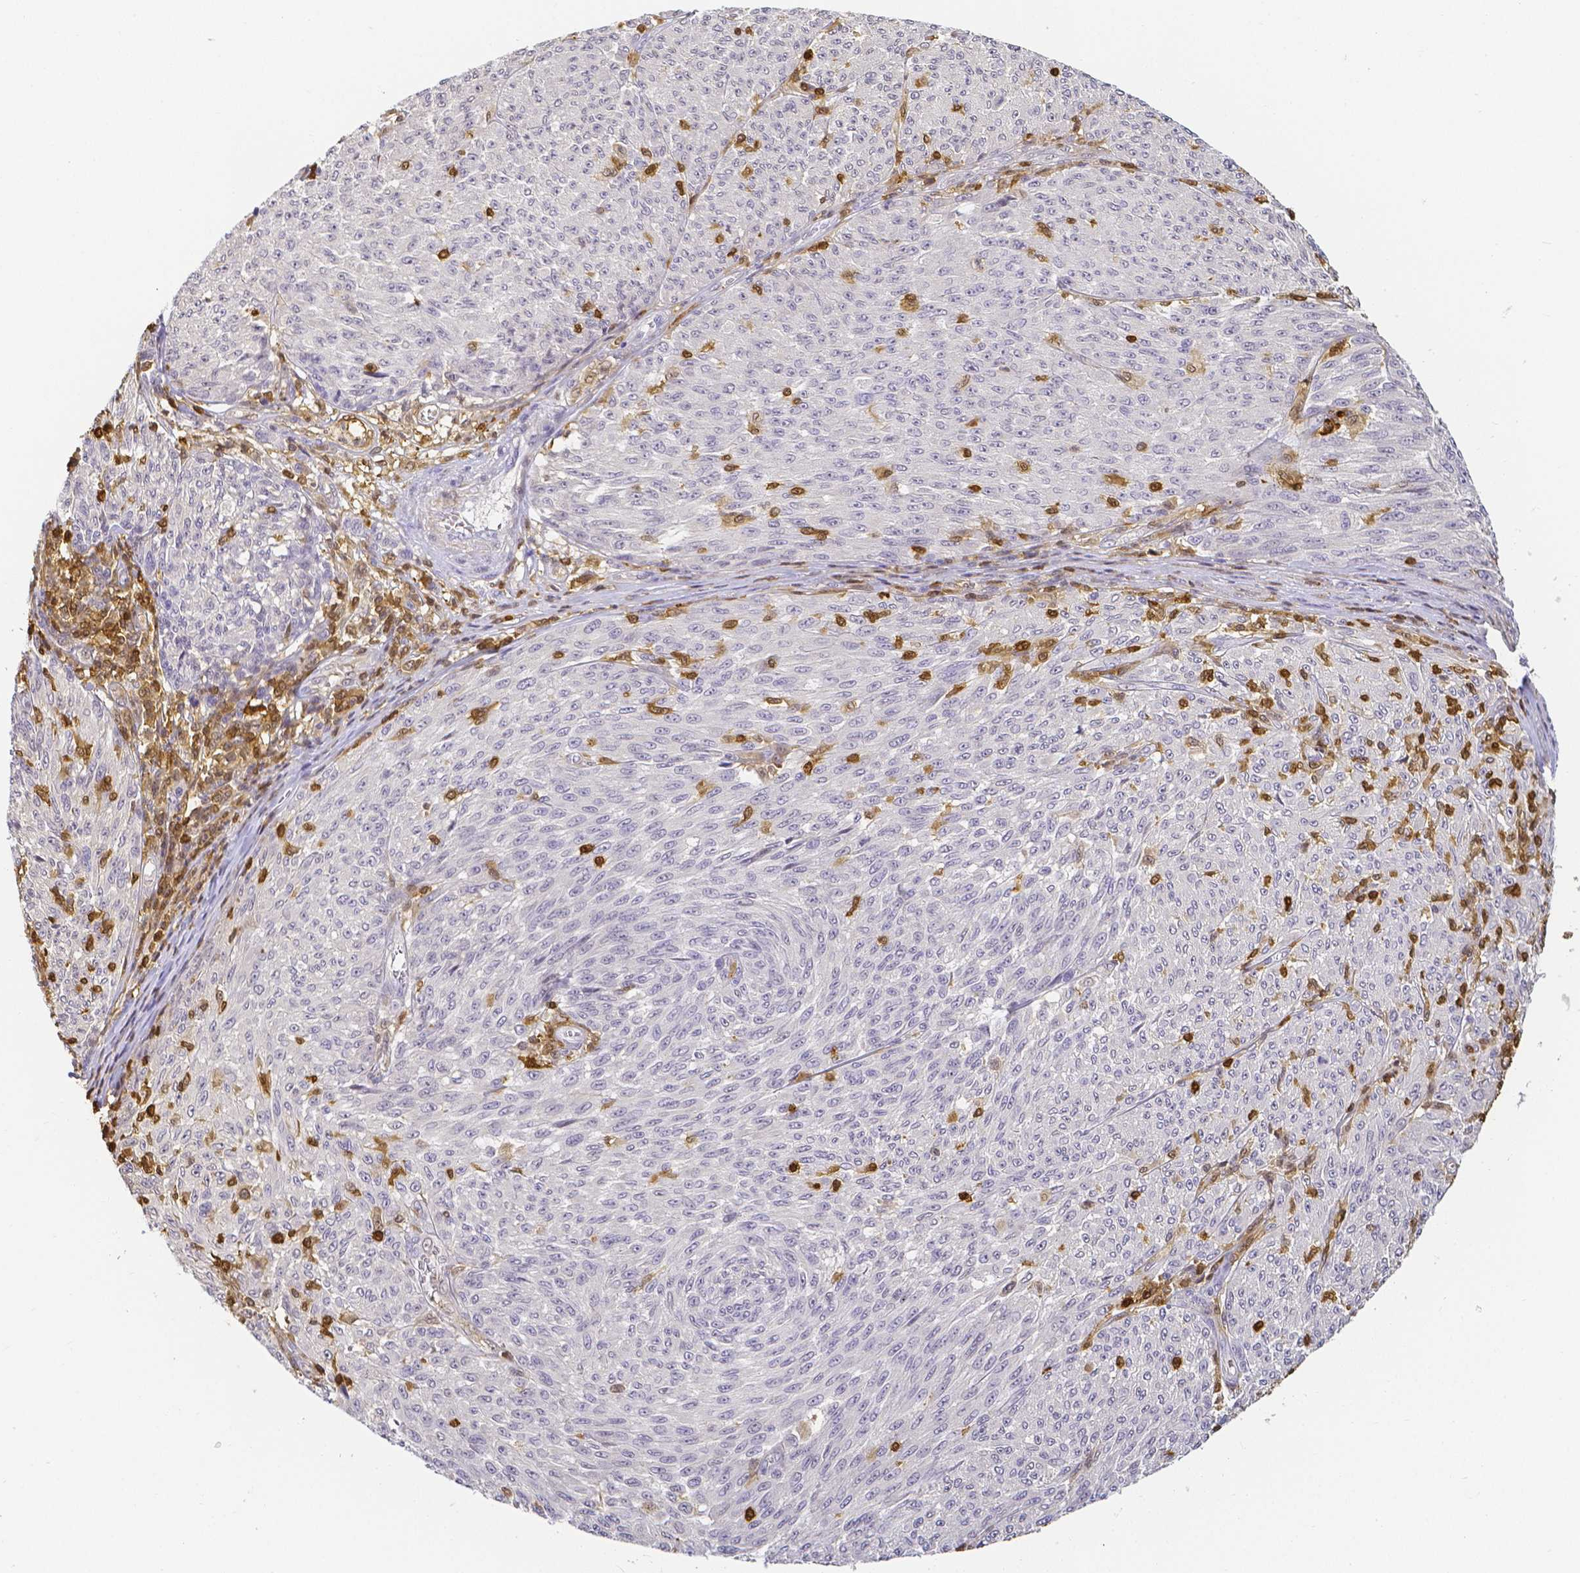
{"staining": {"intensity": "negative", "quantity": "none", "location": "none"}, "tissue": "melanoma", "cell_type": "Tumor cells", "image_type": "cancer", "snomed": [{"axis": "morphology", "description": "Malignant melanoma, NOS"}, {"axis": "topography", "description": "Skin"}], "caption": "Tumor cells show no significant protein expression in melanoma.", "gene": "COTL1", "patient": {"sex": "male", "age": 85}}